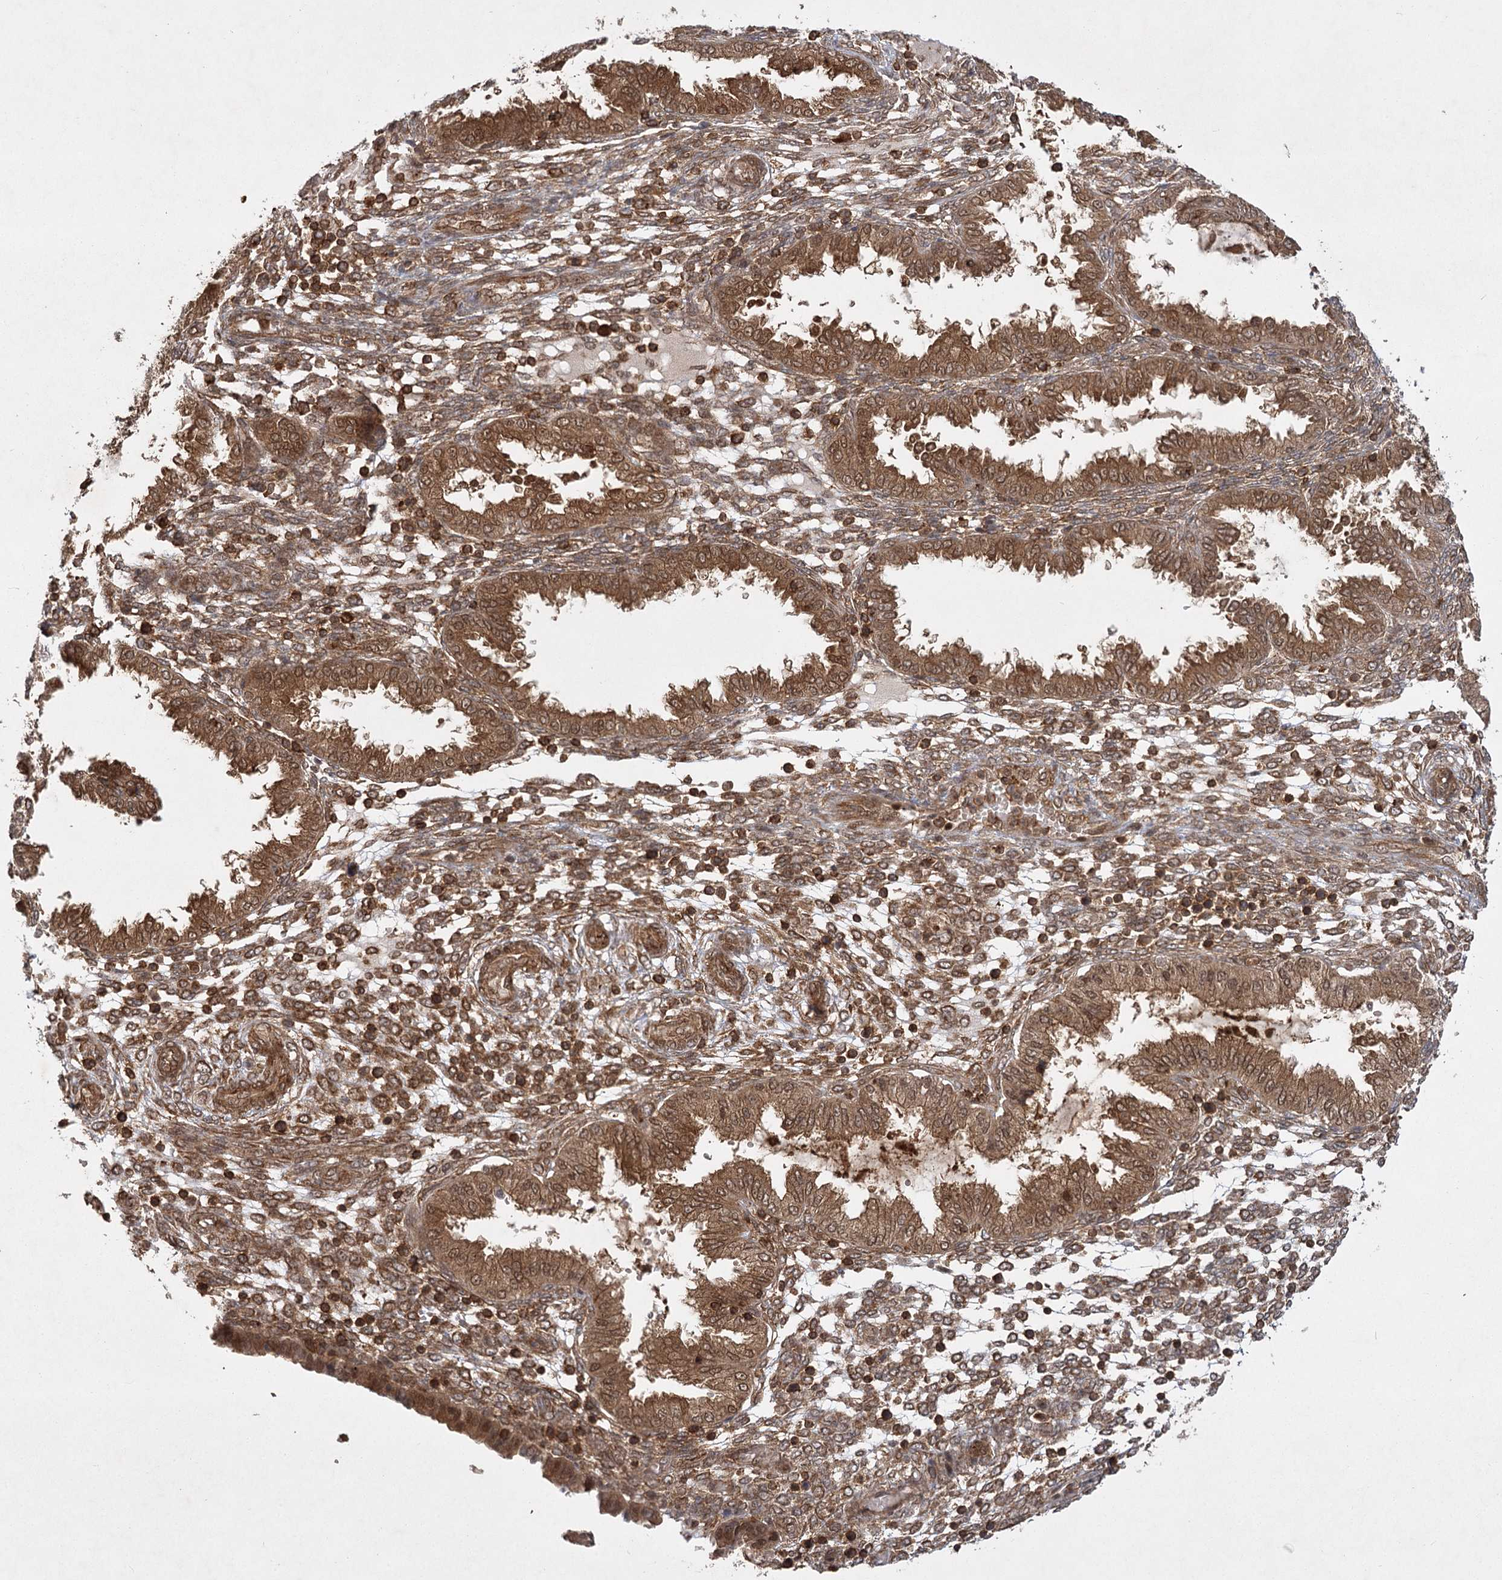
{"staining": {"intensity": "moderate", "quantity": ">75%", "location": "cytoplasmic/membranous"}, "tissue": "endometrium", "cell_type": "Cells in endometrial stroma", "image_type": "normal", "snomed": [{"axis": "morphology", "description": "Normal tissue, NOS"}, {"axis": "topography", "description": "Endometrium"}], "caption": "Immunohistochemical staining of benign endometrium exhibits medium levels of moderate cytoplasmic/membranous positivity in about >75% of cells in endometrial stroma.", "gene": "MDFIC", "patient": {"sex": "female", "age": 33}}